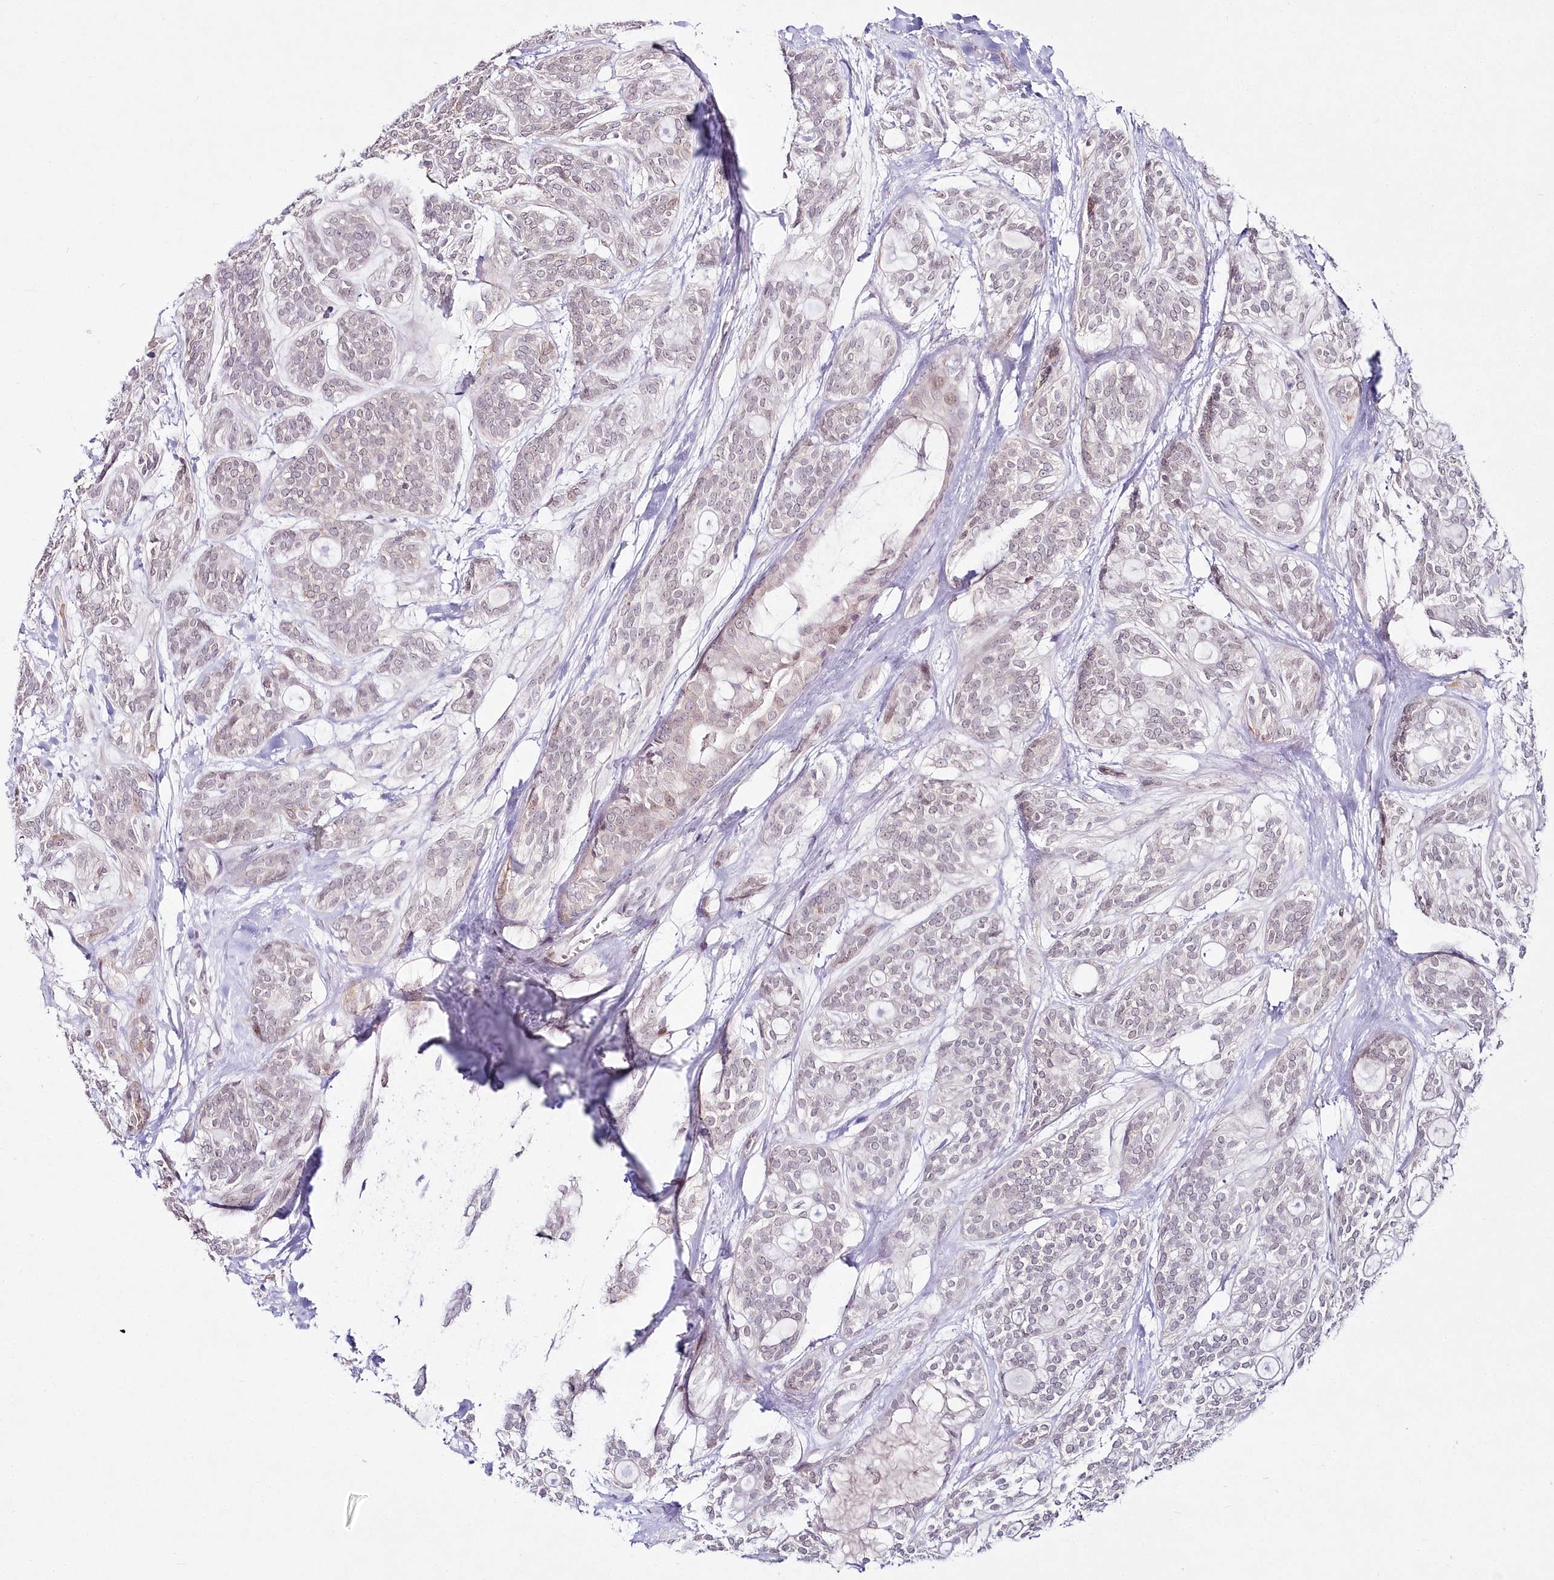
{"staining": {"intensity": "weak", "quantity": "25%-75%", "location": "nuclear"}, "tissue": "head and neck cancer", "cell_type": "Tumor cells", "image_type": "cancer", "snomed": [{"axis": "morphology", "description": "Adenocarcinoma, NOS"}, {"axis": "topography", "description": "Head-Neck"}], "caption": "Tumor cells show weak nuclear positivity in approximately 25%-75% of cells in adenocarcinoma (head and neck).", "gene": "HYCC2", "patient": {"sex": "male", "age": 66}}